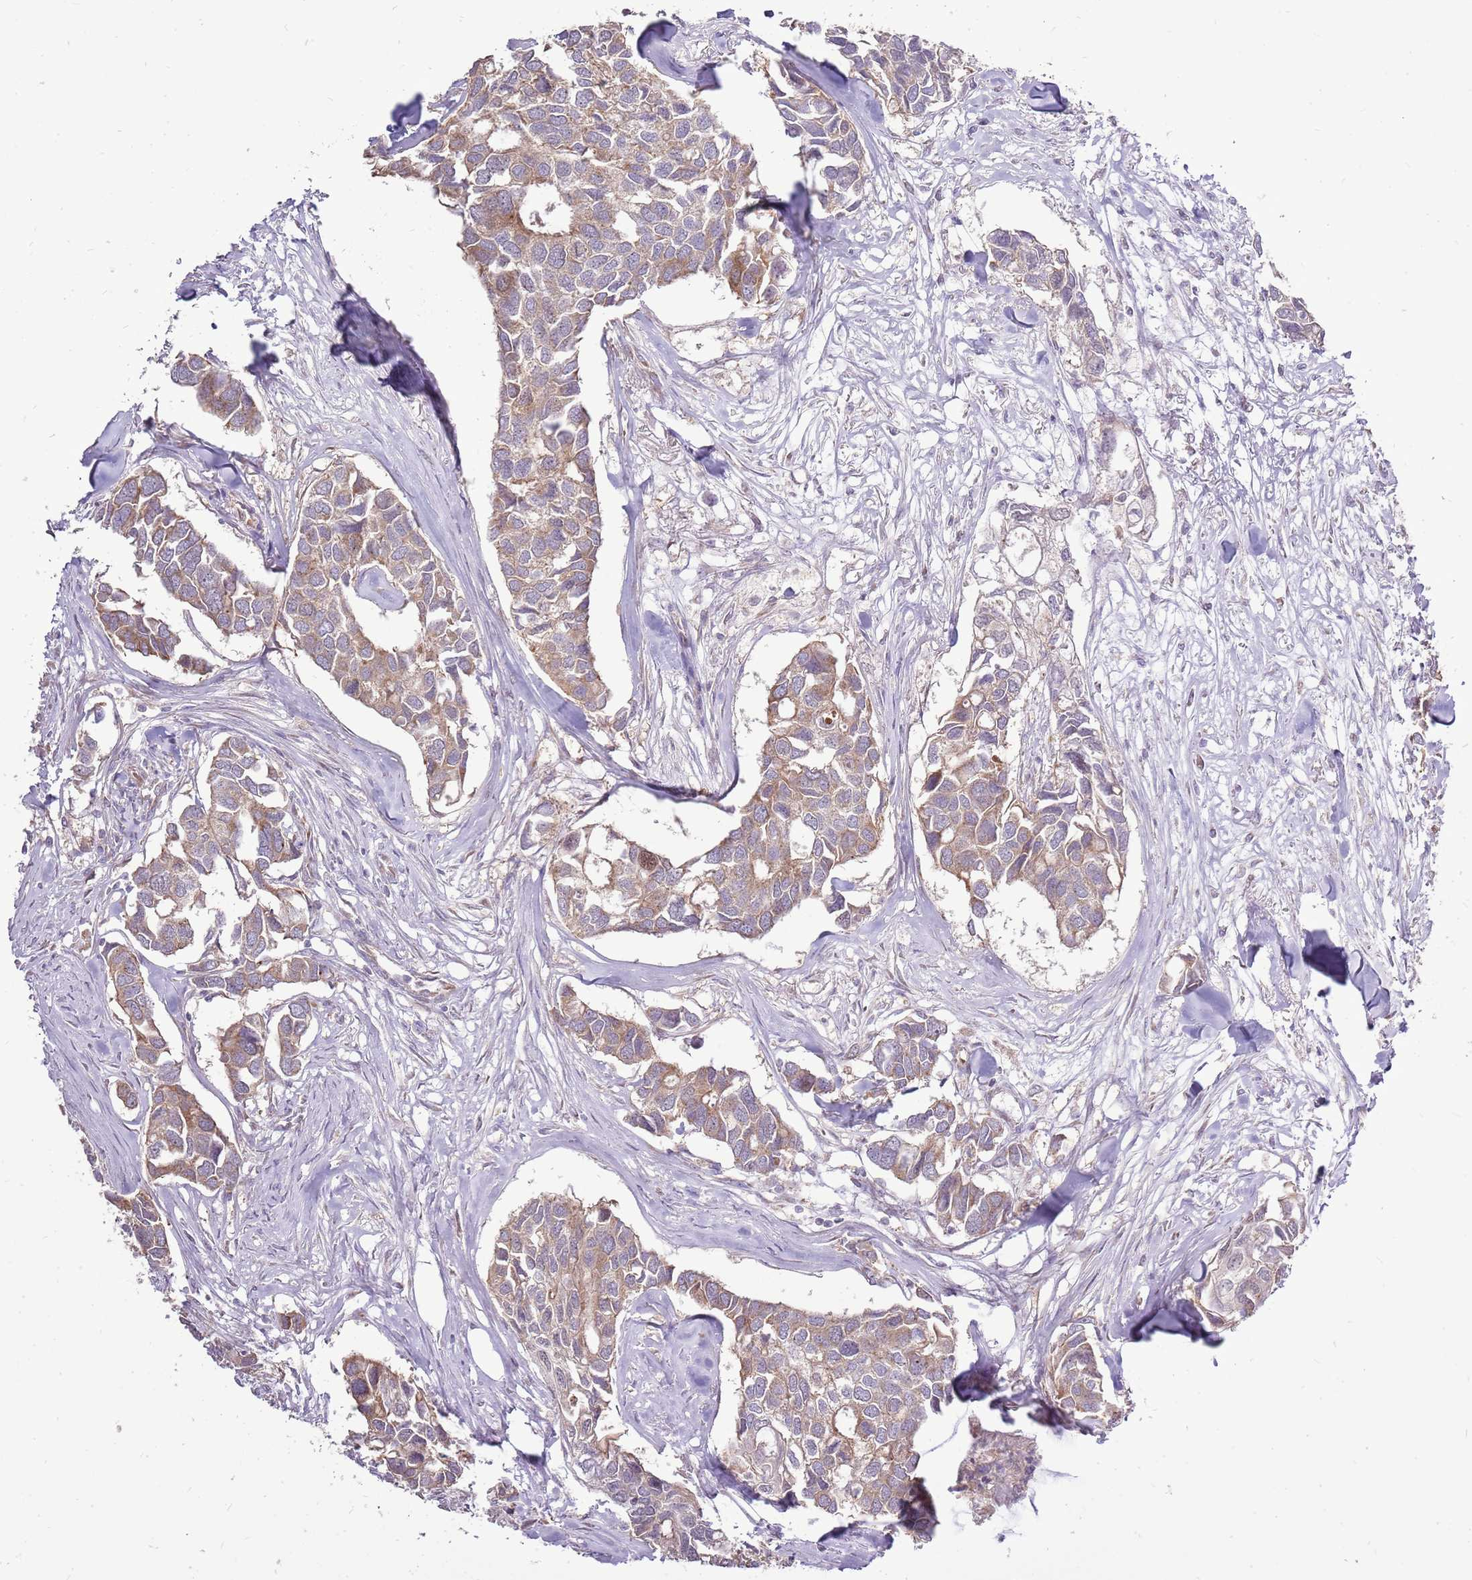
{"staining": {"intensity": "moderate", "quantity": ">75%", "location": "cytoplasmic/membranous"}, "tissue": "breast cancer", "cell_type": "Tumor cells", "image_type": "cancer", "snomed": [{"axis": "morphology", "description": "Duct carcinoma"}, {"axis": "topography", "description": "Breast"}], "caption": "Breast cancer stained with DAB immunohistochemistry exhibits medium levels of moderate cytoplasmic/membranous staining in approximately >75% of tumor cells.", "gene": "UGGT2", "patient": {"sex": "female", "age": 83}}